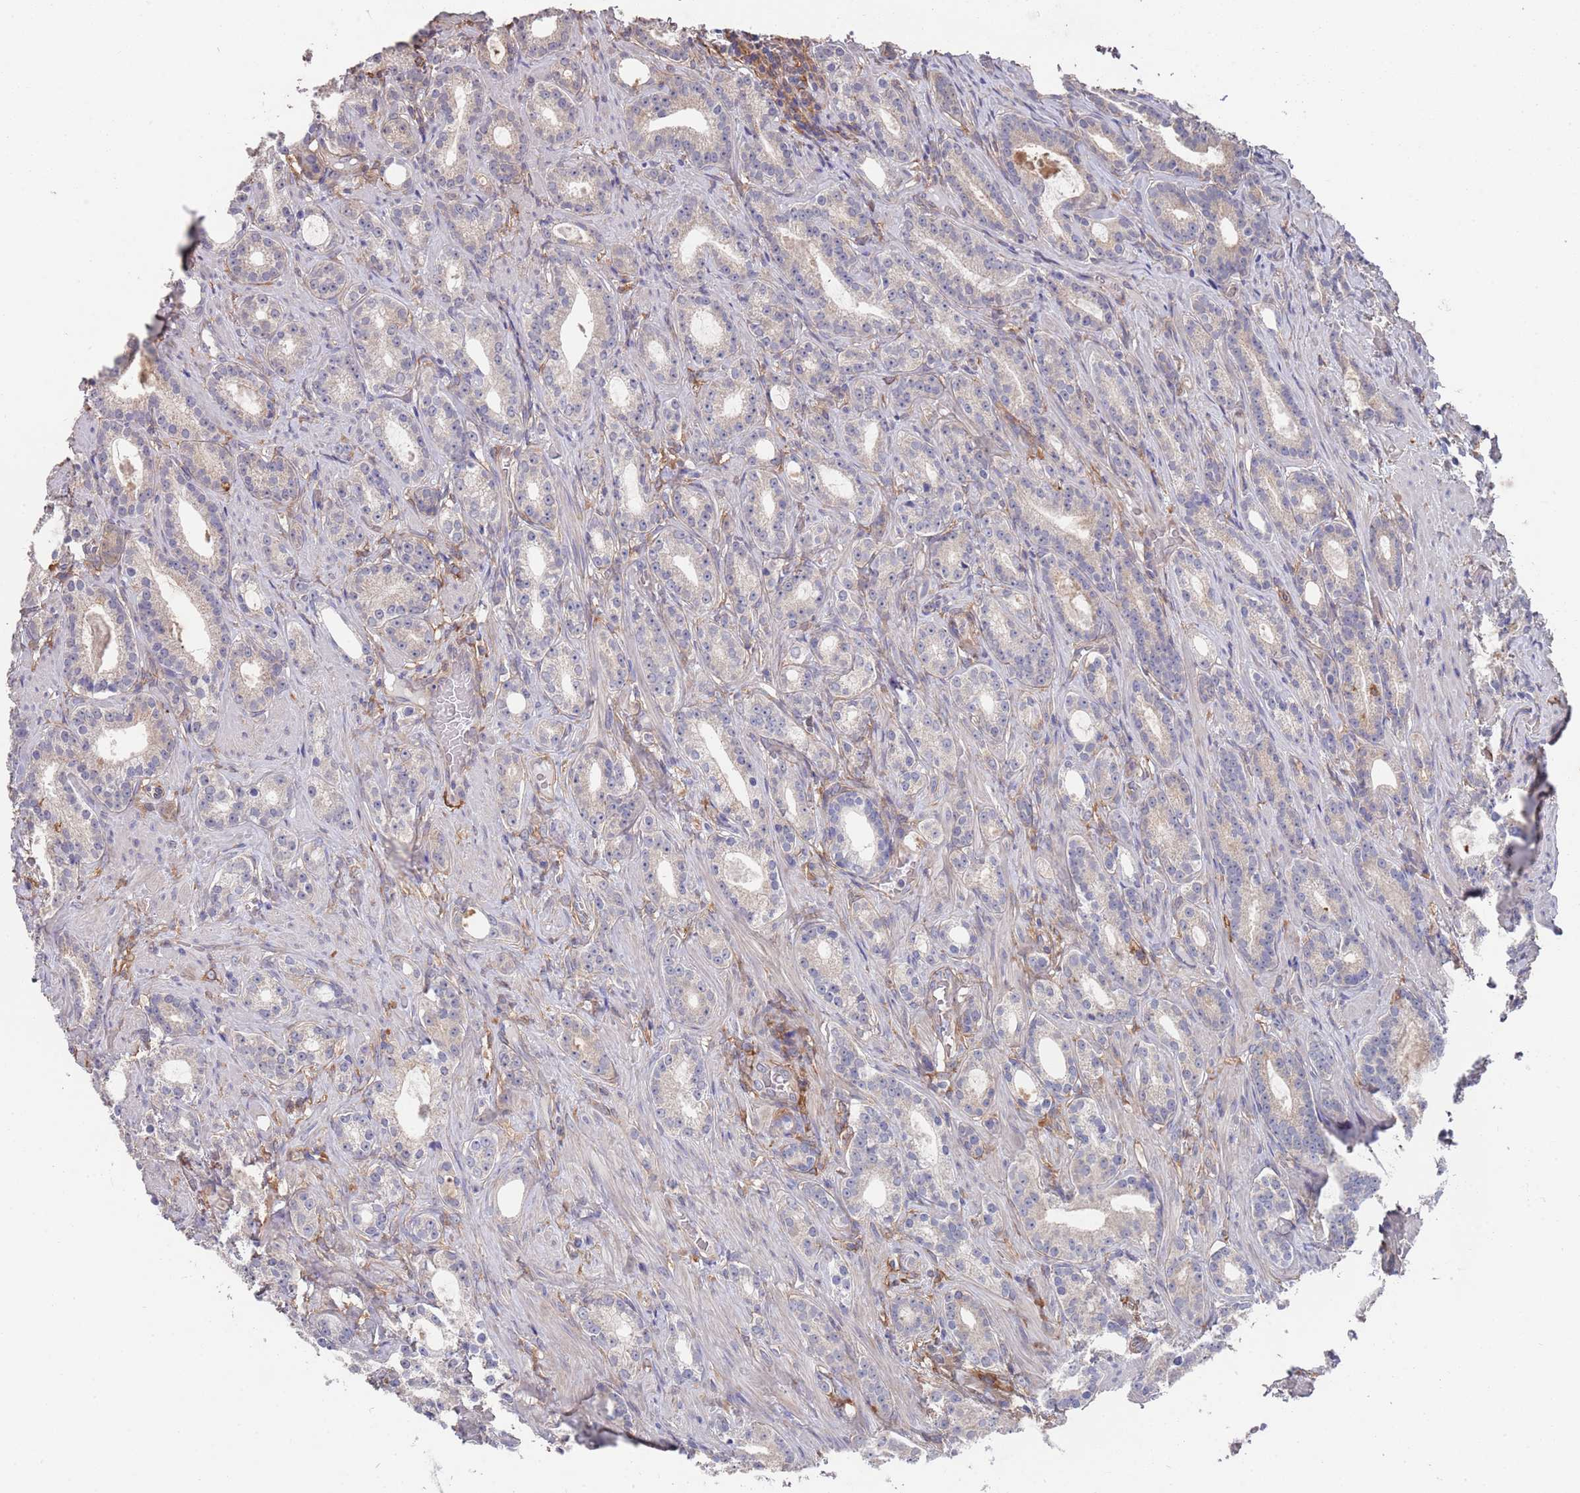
{"staining": {"intensity": "weak", "quantity": "<25%", "location": "cytoplasmic/membranous"}, "tissue": "prostate cancer", "cell_type": "Tumor cells", "image_type": "cancer", "snomed": [{"axis": "morphology", "description": "Adenocarcinoma, Low grade"}, {"axis": "topography", "description": "Prostate"}], "caption": "Immunohistochemical staining of prostate cancer shows no significant positivity in tumor cells. The staining is performed using DAB (3,3'-diaminobenzidine) brown chromogen with nuclei counter-stained in using hematoxylin.", "gene": "ANK2", "patient": {"sex": "male", "age": 71}}